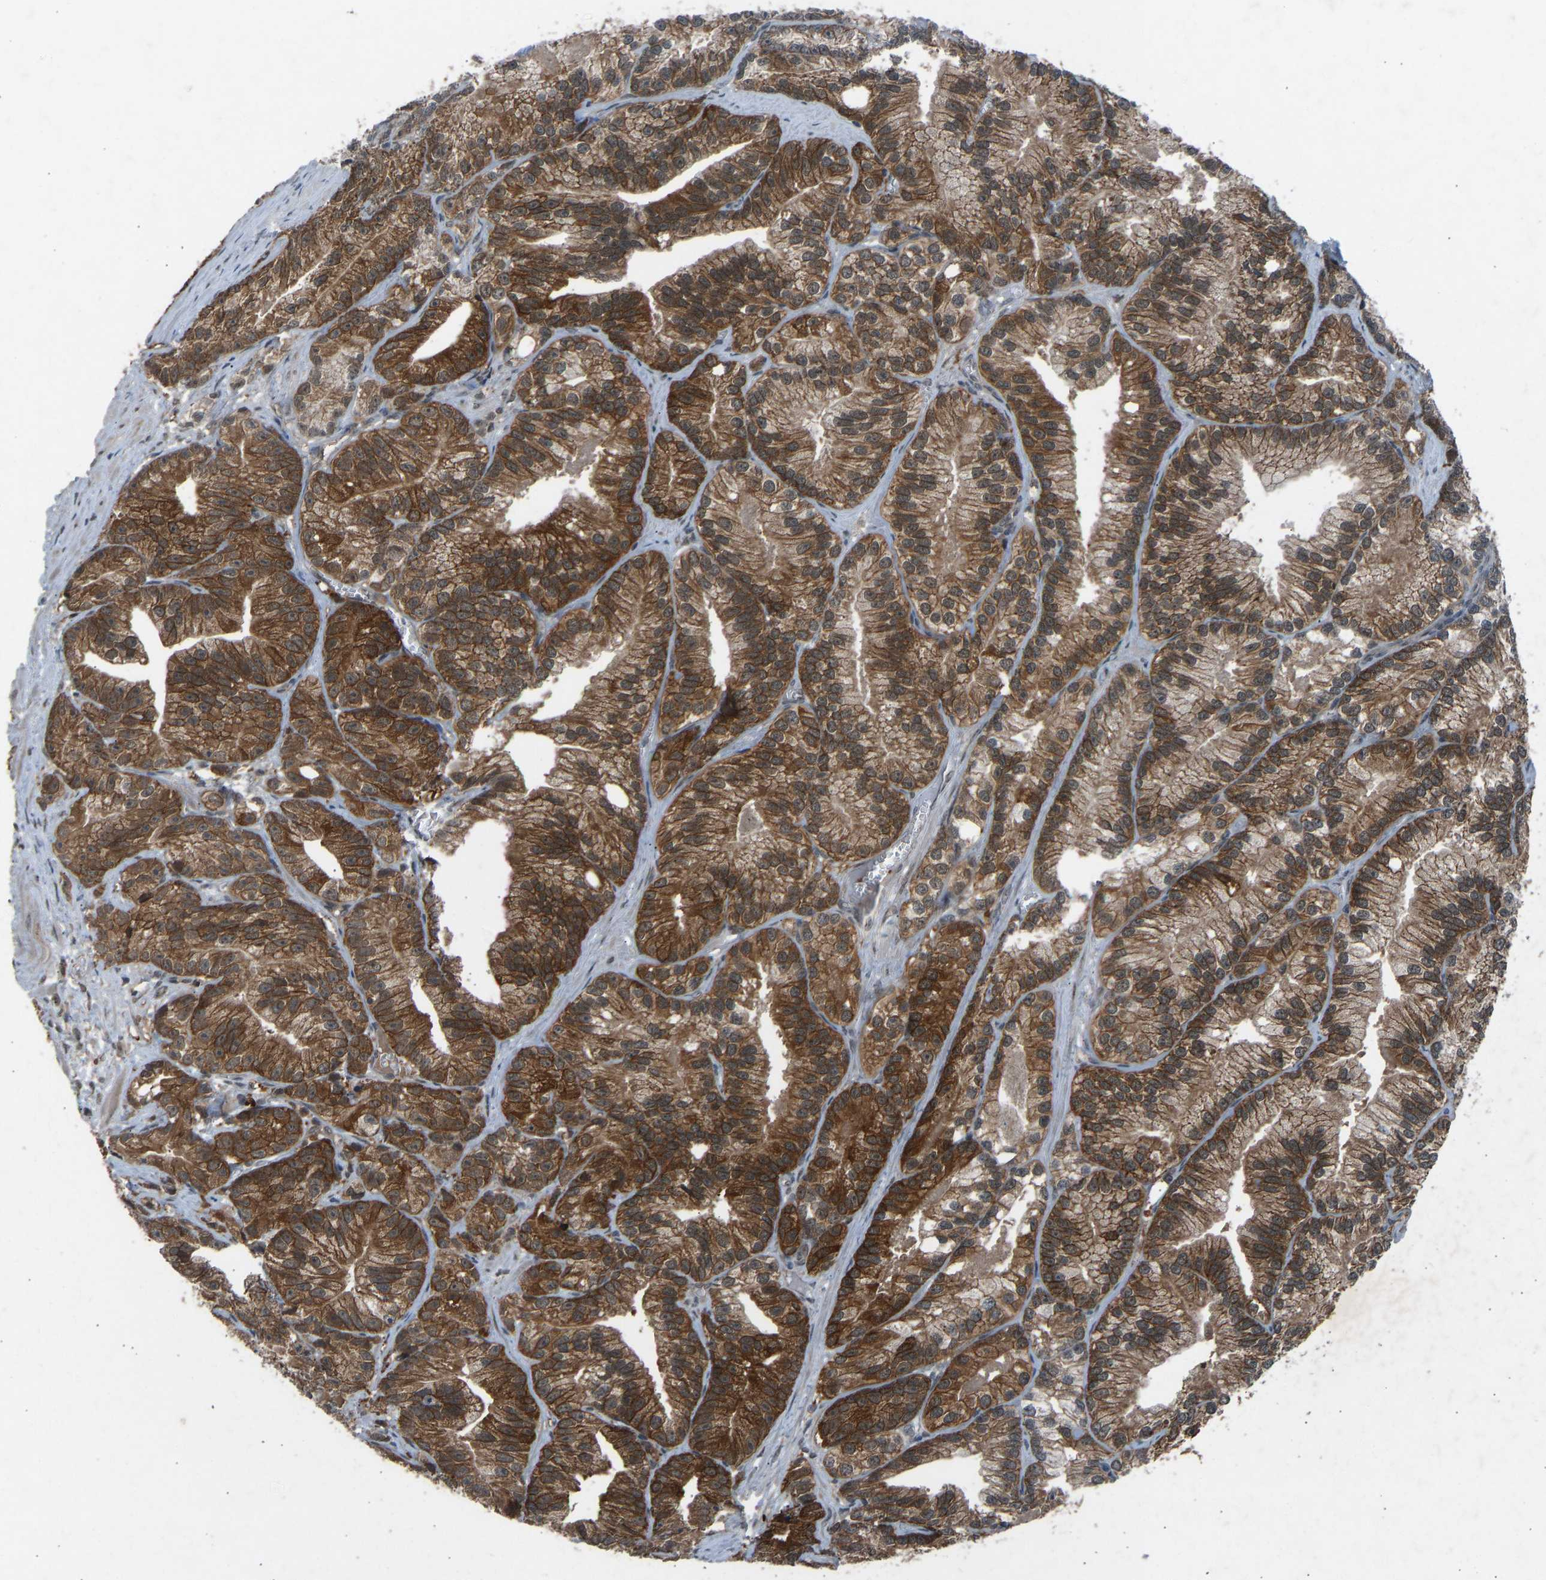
{"staining": {"intensity": "strong", "quantity": ">75%", "location": "cytoplasmic/membranous"}, "tissue": "prostate cancer", "cell_type": "Tumor cells", "image_type": "cancer", "snomed": [{"axis": "morphology", "description": "Adenocarcinoma, Low grade"}, {"axis": "topography", "description": "Prostate"}], "caption": "Prostate cancer (adenocarcinoma (low-grade)) tissue exhibits strong cytoplasmic/membranous expression in about >75% of tumor cells", "gene": "SLC43A1", "patient": {"sex": "male", "age": 89}}